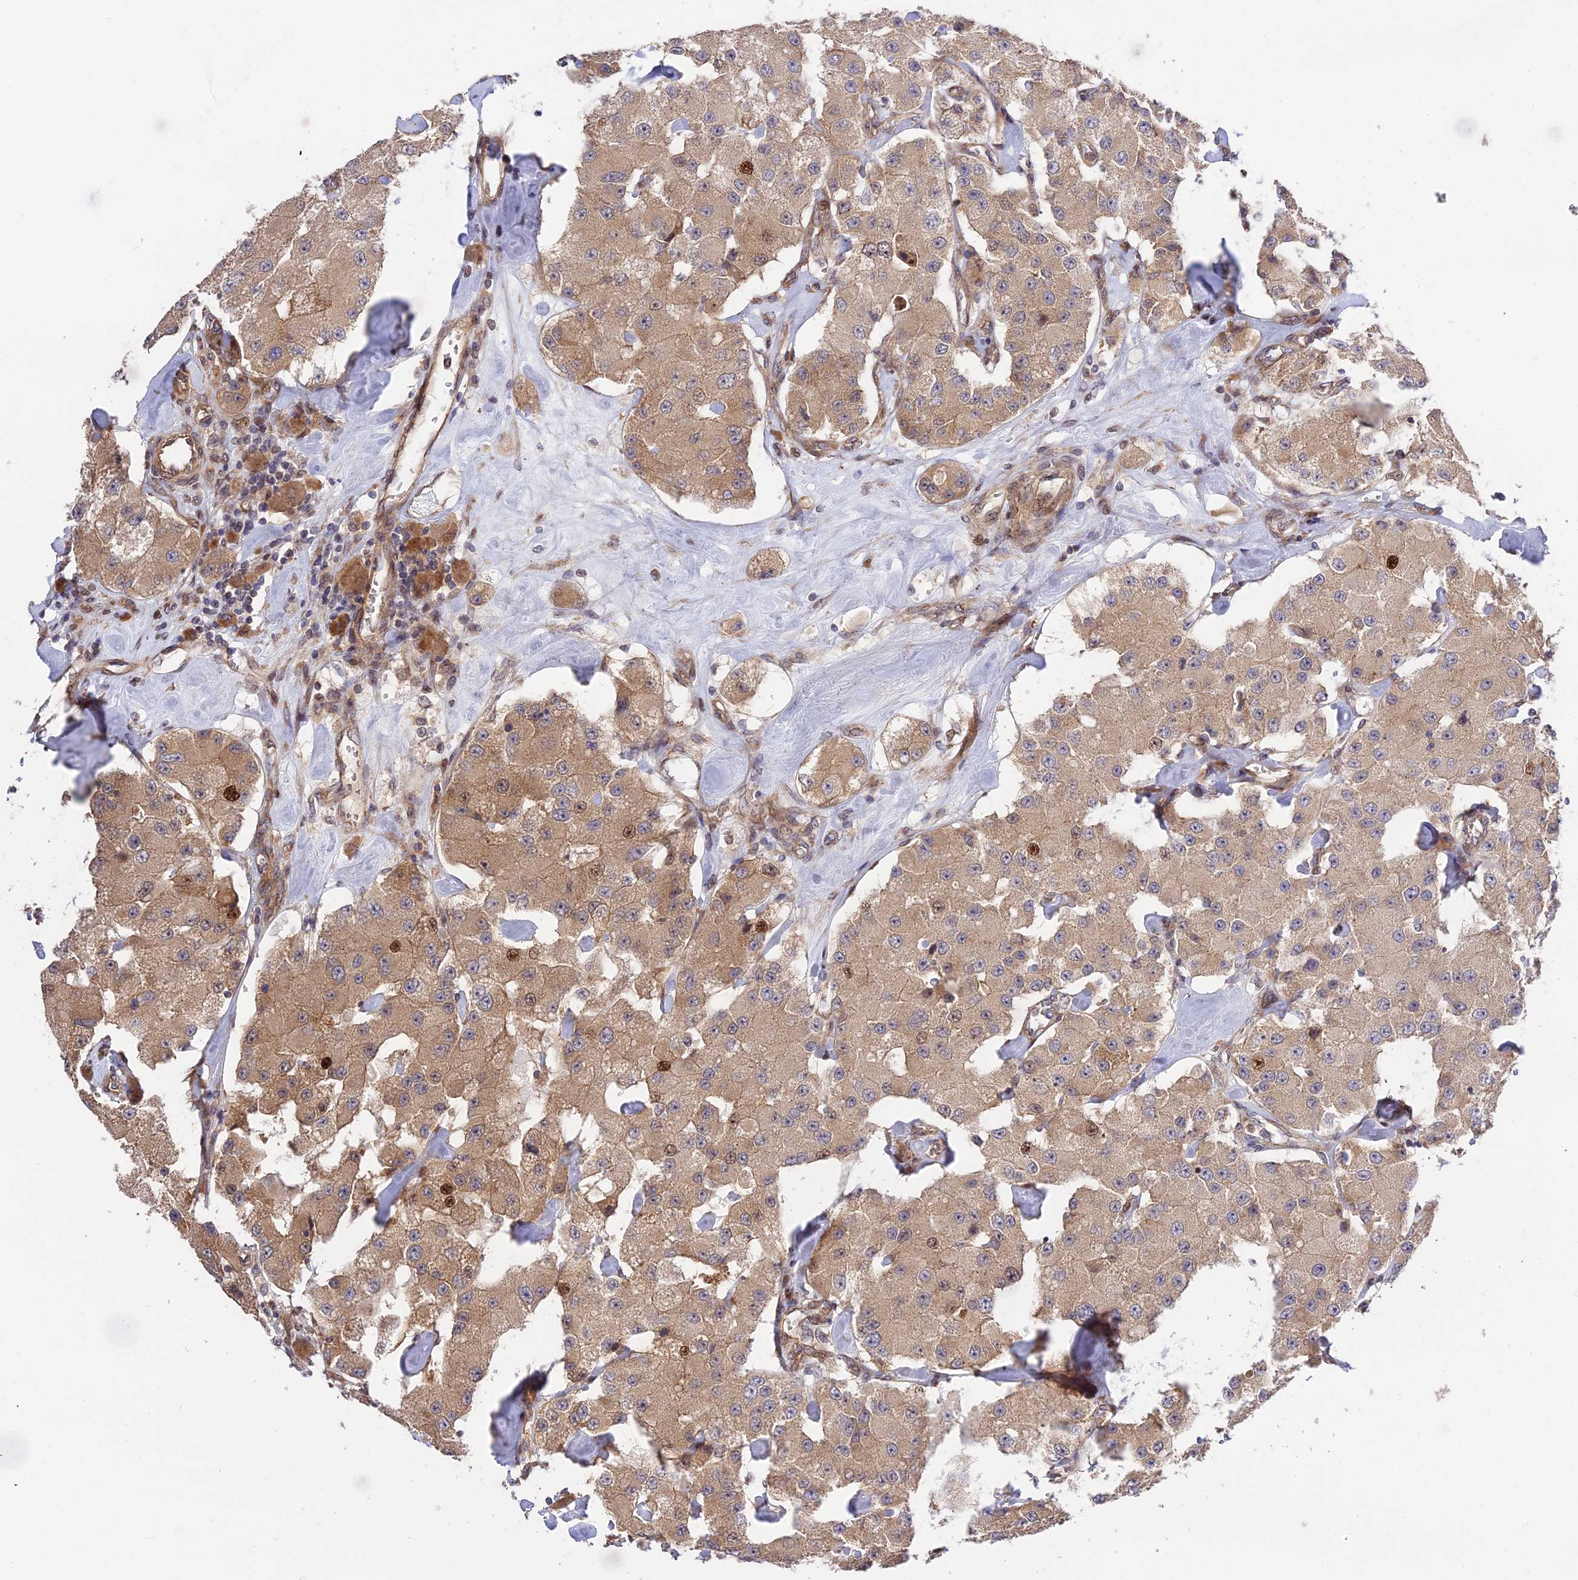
{"staining": {"intensity": "moderate", "quantity": ">75%", "location": "cytoplasmic/membranous"}, "tissue": "carcinoid", "cell_type": "Tumor cells", "image_type": "cancer", "snomed": [{"axis": "morphology", "description": "Carcinoid, malignant, NOS"}, {"axis": "topography", "description": "Pancreas"}], "caption": "DAB immunohistochemical staining of carcinoid exhibits moderate cytoplasmic/membranous protein expression in approximately >75% of tumor cells.", "gene": "SMG6", "patient": {"sex": "male", "age": 41}}